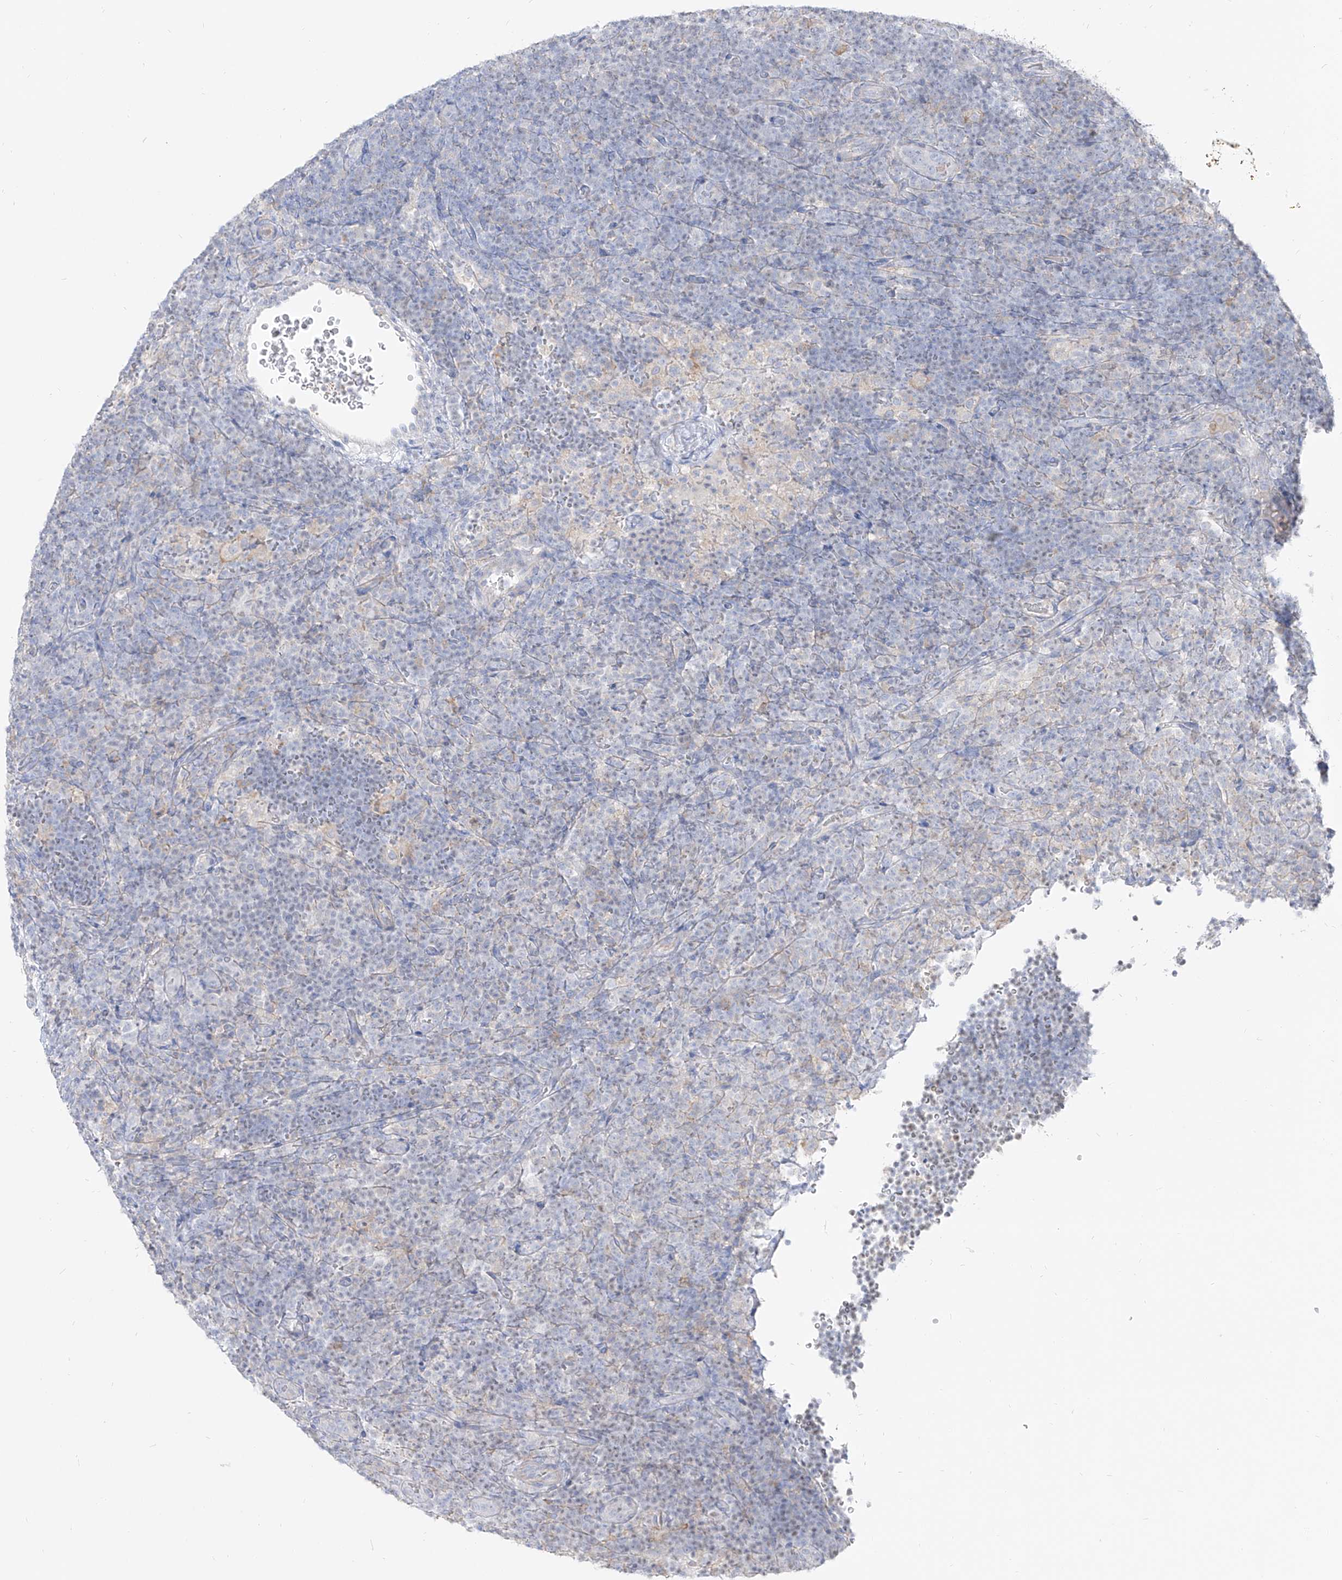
{"staining": {"intensity": "negative", "quantity": "none", "location": "none"}, "tissue": "lymphoma", "cell_type": "Tumor cells", "image_type": "cancer", "snomed": [{"axis": "morphology", "description": "Hodgkin's disease, NOS"}, {"axis": "topography", "description": "Lymph node"}], "caption": "This is an immunohistochemistry histopathology image of human Hodgkin's disease. There is no staining in tumor cells.", "gene": "RBFOX3", "patient": {"sex": "female", "age": 57}}